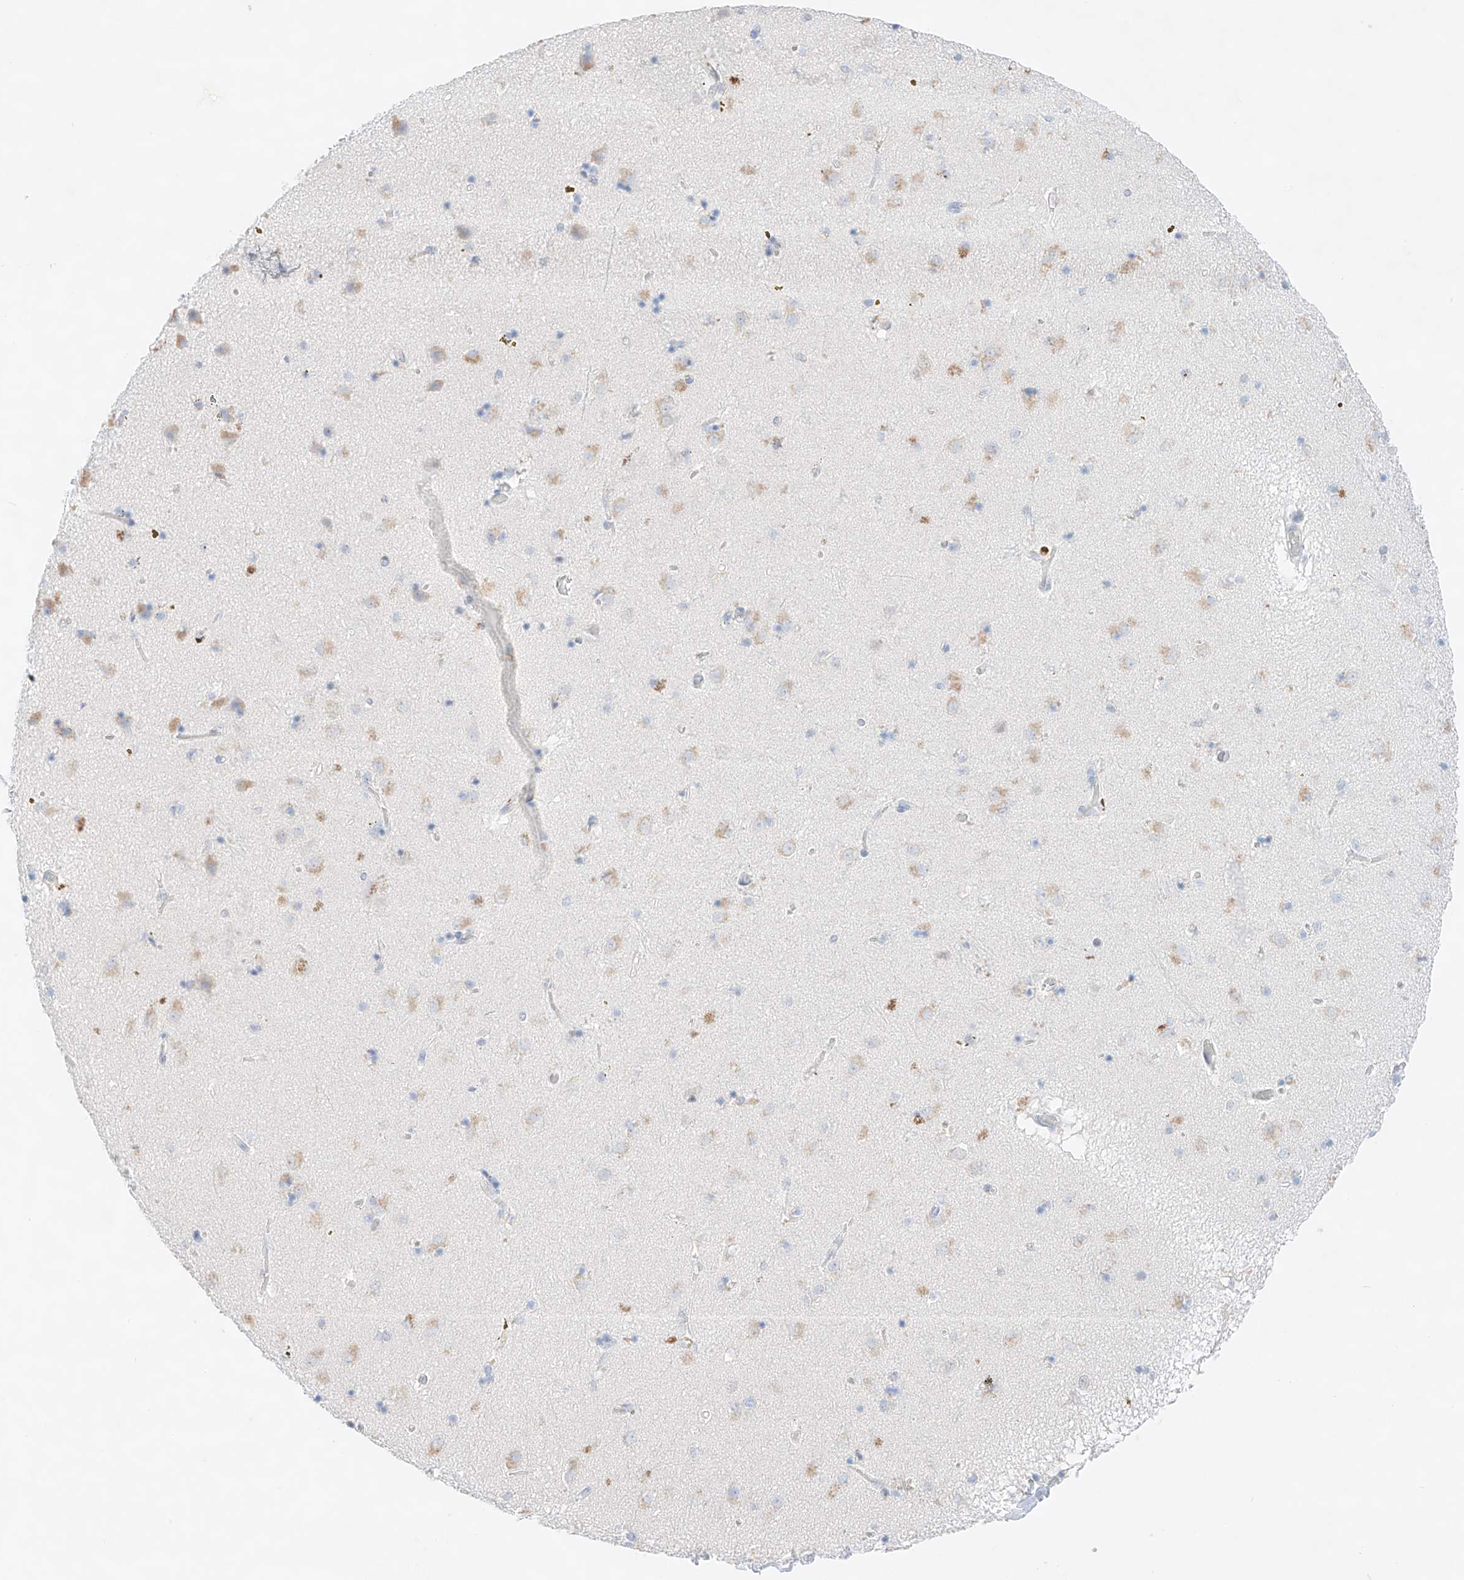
{"staining": {"intensity": "weak", "quantity": "<25%", "location": "cytoplasmic/membranous"}, "tissue": "caudate", "cell_type": "Glial cells", "image_type": "normal", "snomed": [{"axis": "morphology", "description": "Normal tissue, NOS"}, {"axis": "topography", "description": "Lateral ventricle wall"}], "caption": "Normal caudate was stained to show a protein in brown. There is no significant expression in glial cells. The staining is performed using DAB (3,3'-diaminobenzidine) brown chromogen with nuclei counter-stained in using hematoxylin.", "gene": "NT5C3B", "patient": {"sex": "male", "age": 70}}